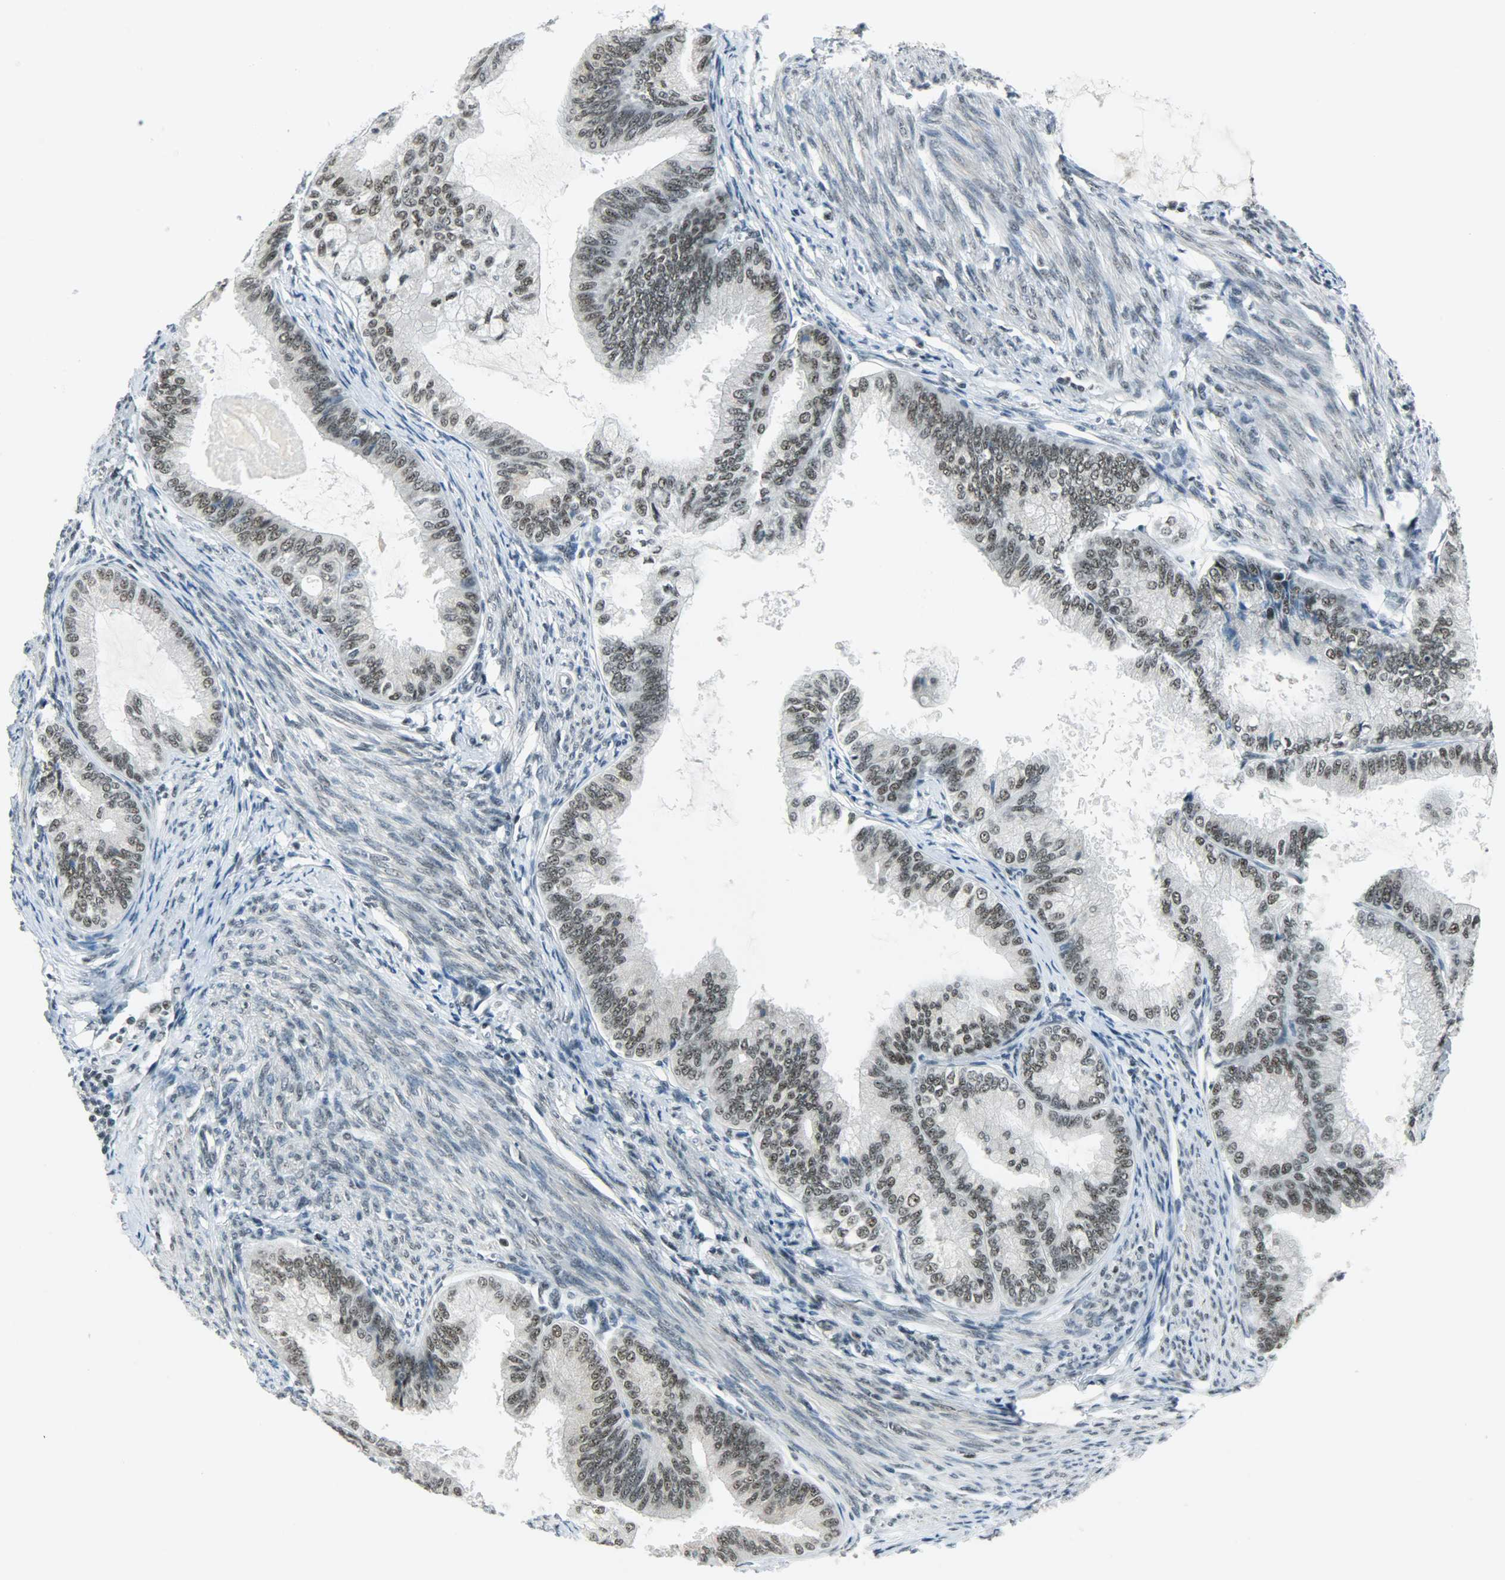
{"staining": {"intensity": "moderate", "quantity": ">75%", "location": "nuclear"}, "tissue": "endometrial cancer", "cell_type": "Tumor cells", "image_type": "cancer", "snomed": [{"axis": "morphology", "description": "Adenocarcinoma, NOS"}, {"axis": "topography", "description": "Endometrium"}], "caption": "Protein expression analysis of human endometrial cancer (adenocarcinoma) reveals moderate nuclear expression in about >75% of tumor cells.", "gene": "SUGP1", "patient": {"sex": "female", "age": 86}}